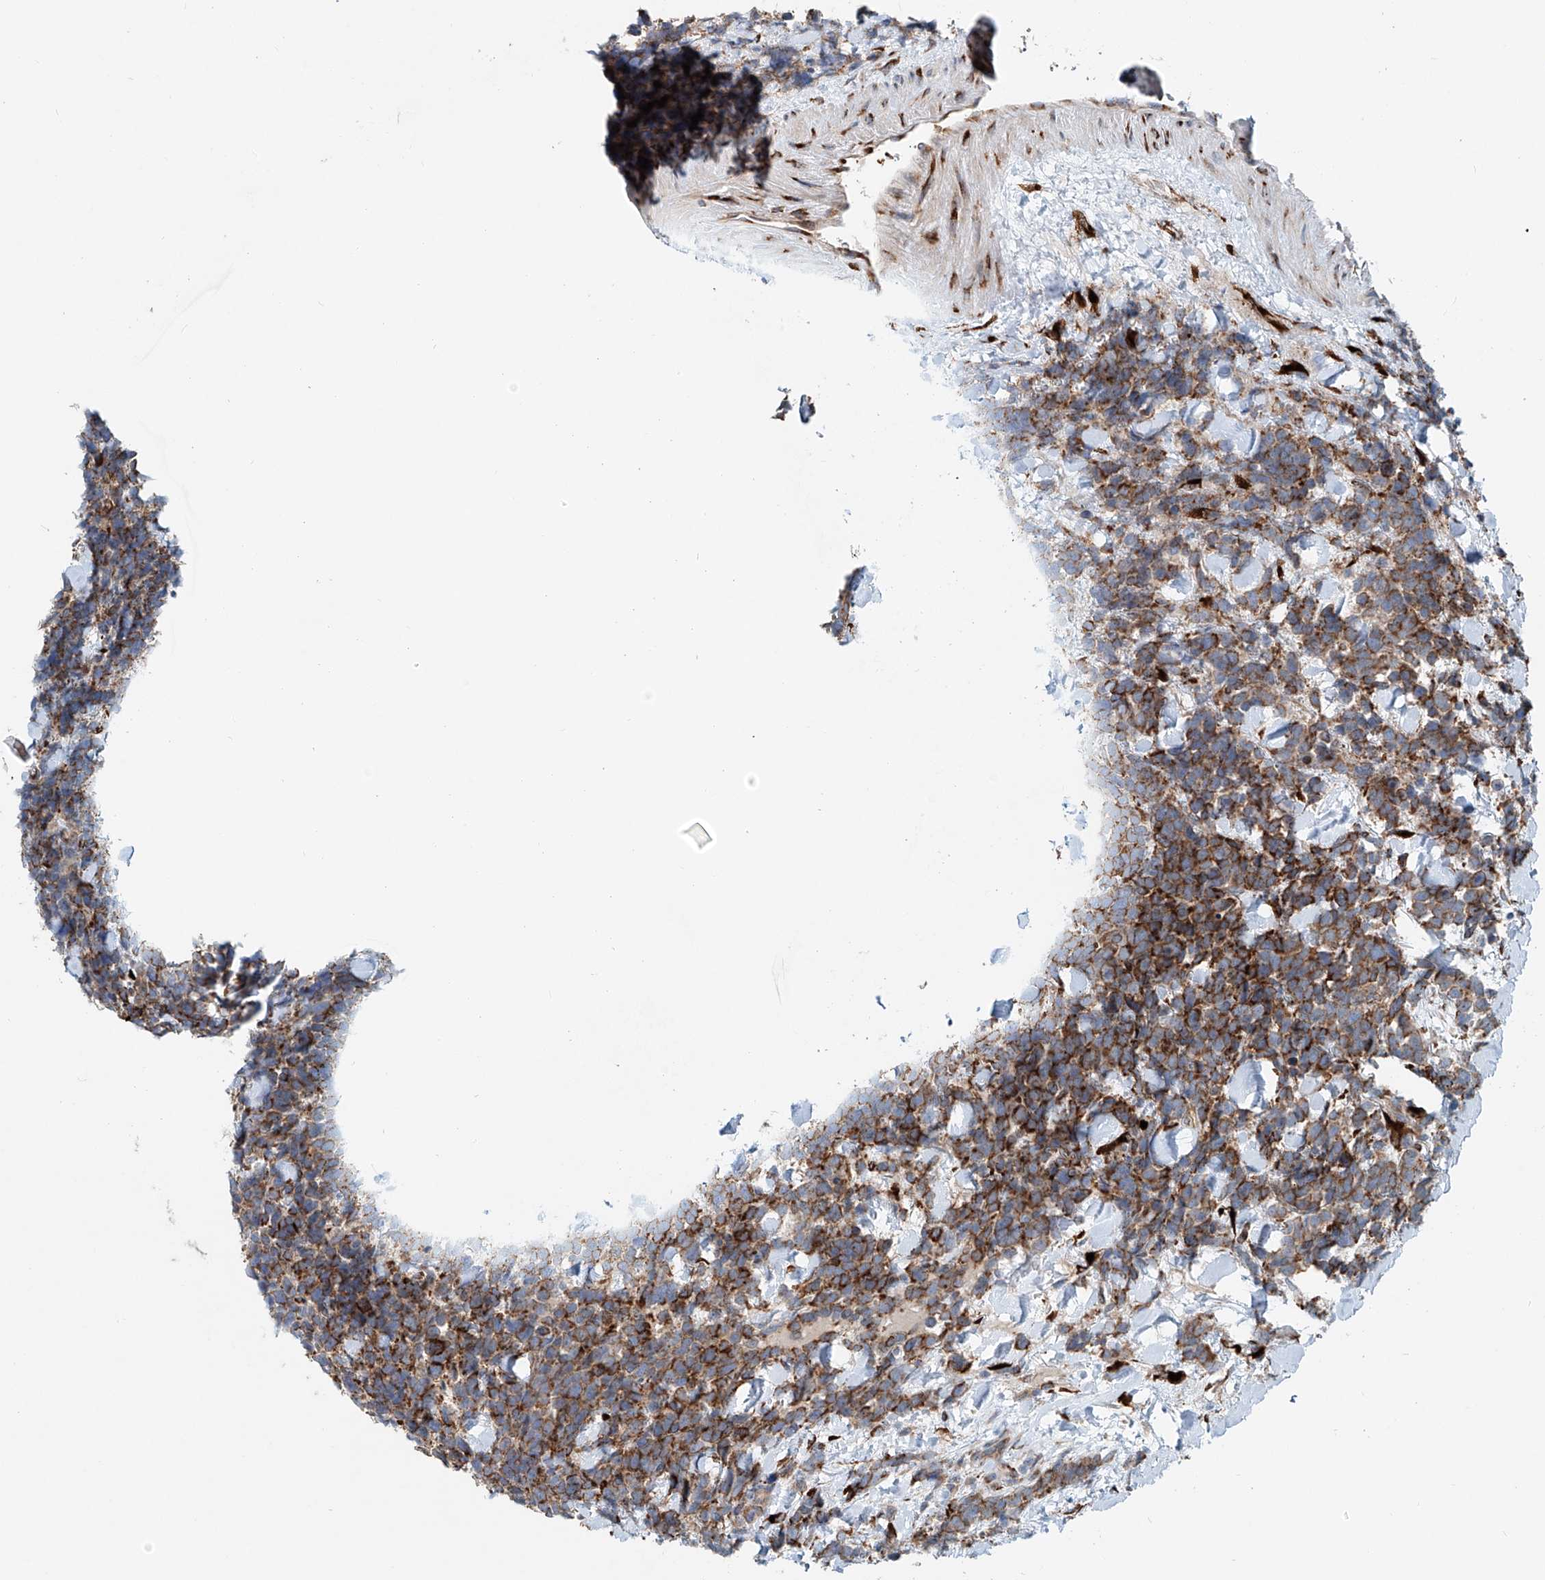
{"staining": {"intensity": "strong", "quantity": "25%-75%", "location": "cytoplasmic/membranous"}, "tissue": "urothelial cancer", "cell_type": "Tumor cells", "image_type": "cancer", "snomed": [{"axis": "morphology", "description": "Urothelial carcinoma, High grade"}, {"axis": "topography", "description": "Urinary bladder"}], "caption": "Protein staining demonstrates strong cytoplasmic/membranous staining in about 25%-75% of tumor cells in urothelial cancer. (Stains: DAB (3,3'-diaminobenzidine) in brown, nuclei in blue, Microscopy: brightfield microscopy at high magnification).", "gene": "SNAP29", "patient": {"sex": "female", "age": 82}}